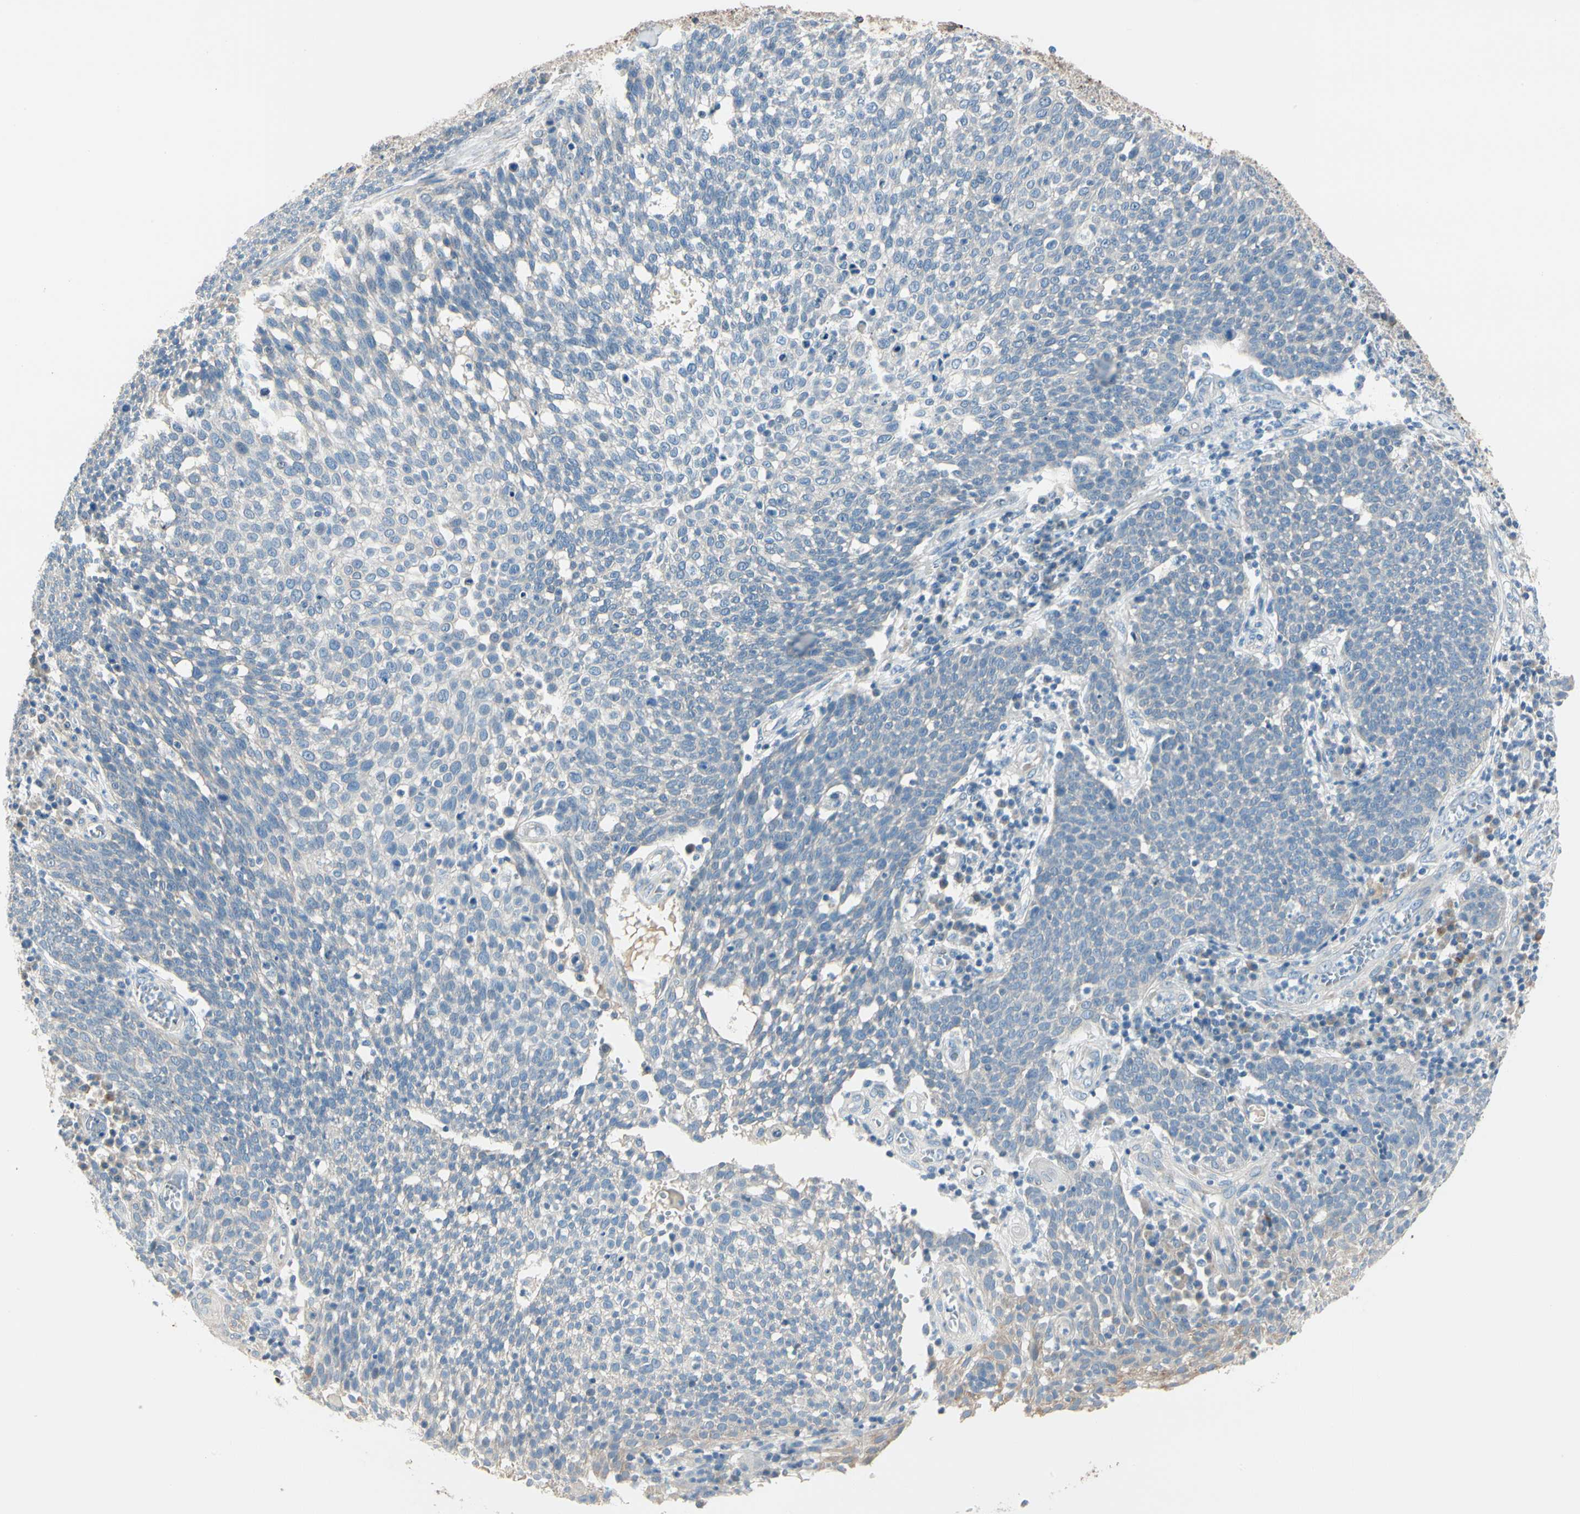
{"staining": {"intensity": "negative", "quantity": "none", "location": "none"}, "tissue": "cervical cancer", "cell_type": "Tumor cells", "image_type": "cancer", "snomed": [{"axis": "morphology", "description": "Squamous cell carcinoma, NOS"}, {"axis": "topography", "description": "Cervix"}], "caption": "Cervical cancer was stained to show a protein in brown. There is no significant expression in tumor cells.", "gene": "DUSP12", "patient": {"sex": "female", "age": 34}}